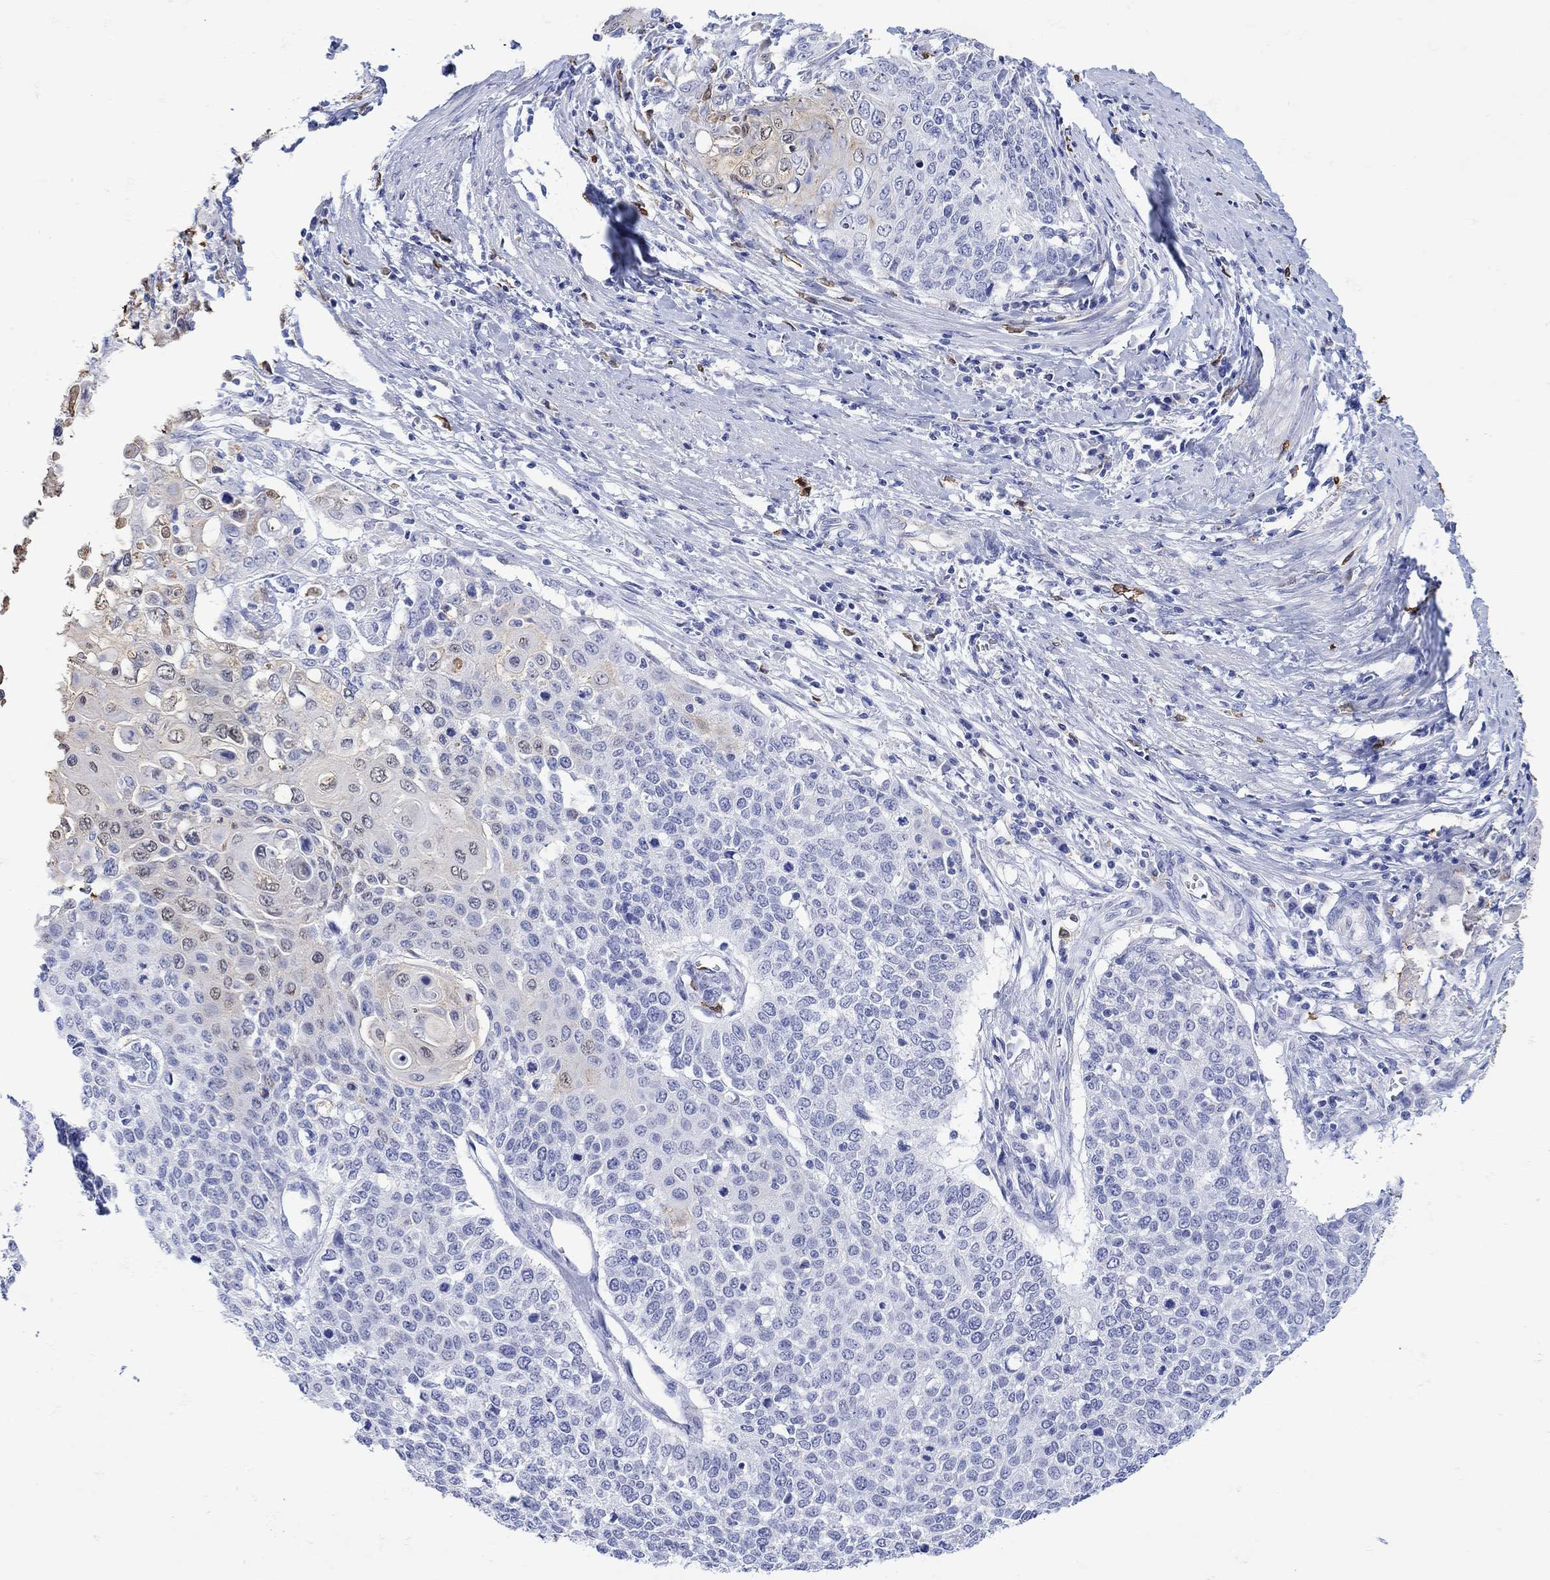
{"staining": {"intensity": "weak", "quantity": "<25%", "location": "cytoplasmic/membranous"}, "tissue": "cervical cancer", "cell_type": "Tumor cells", "image_type": "cancer", "snomed": [{"axis": "morphology", "description": "Squamous cell carcinoma, NOS"}, {"axis": "topography", "description": "Cervix"}], "caption": "Immunohistochemical staining of human squamous cell carcinoma (cervical) displays no significant positivity in tumor cells.", "gene": "LINGO3", "patient": {"sex": "female", "age": 39}}